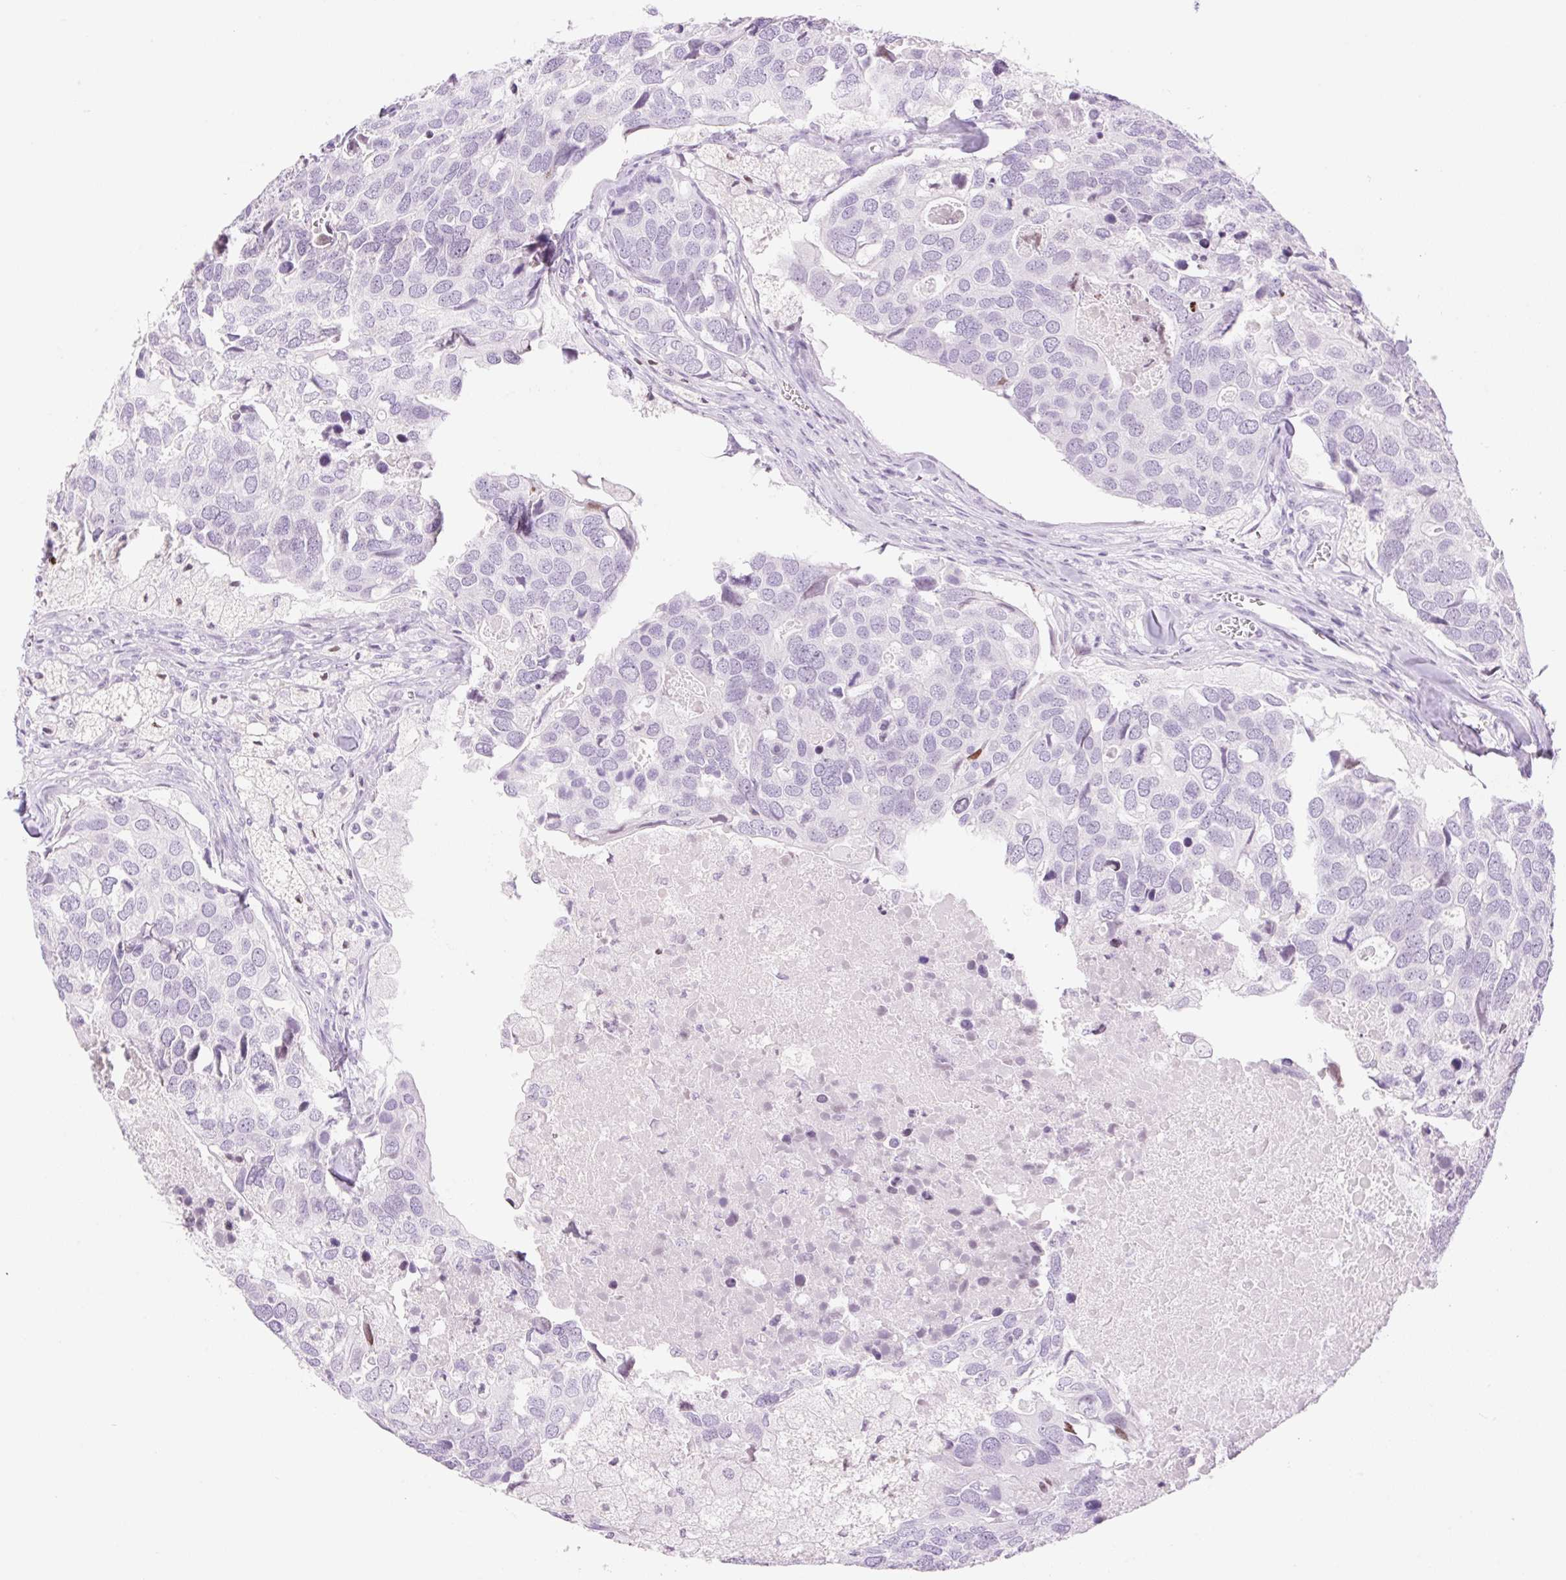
{"staining": {"intensity": "negative", "quantity": "none", "location": "none"}, "tissue": "breast cancer", "cell_type": "Tumor cells", "image_type": "cancer", "snomed": [{"axis": "morphology", "description": "Duct carcinoma"}, {"axis": "topography", "description": "Breast"}], "caption": "Tumor cells show no significant protein positivity in breast intraductal carcinoma.", "gene": "SP140L", "patient": {"sex": "female", "age": 83}}